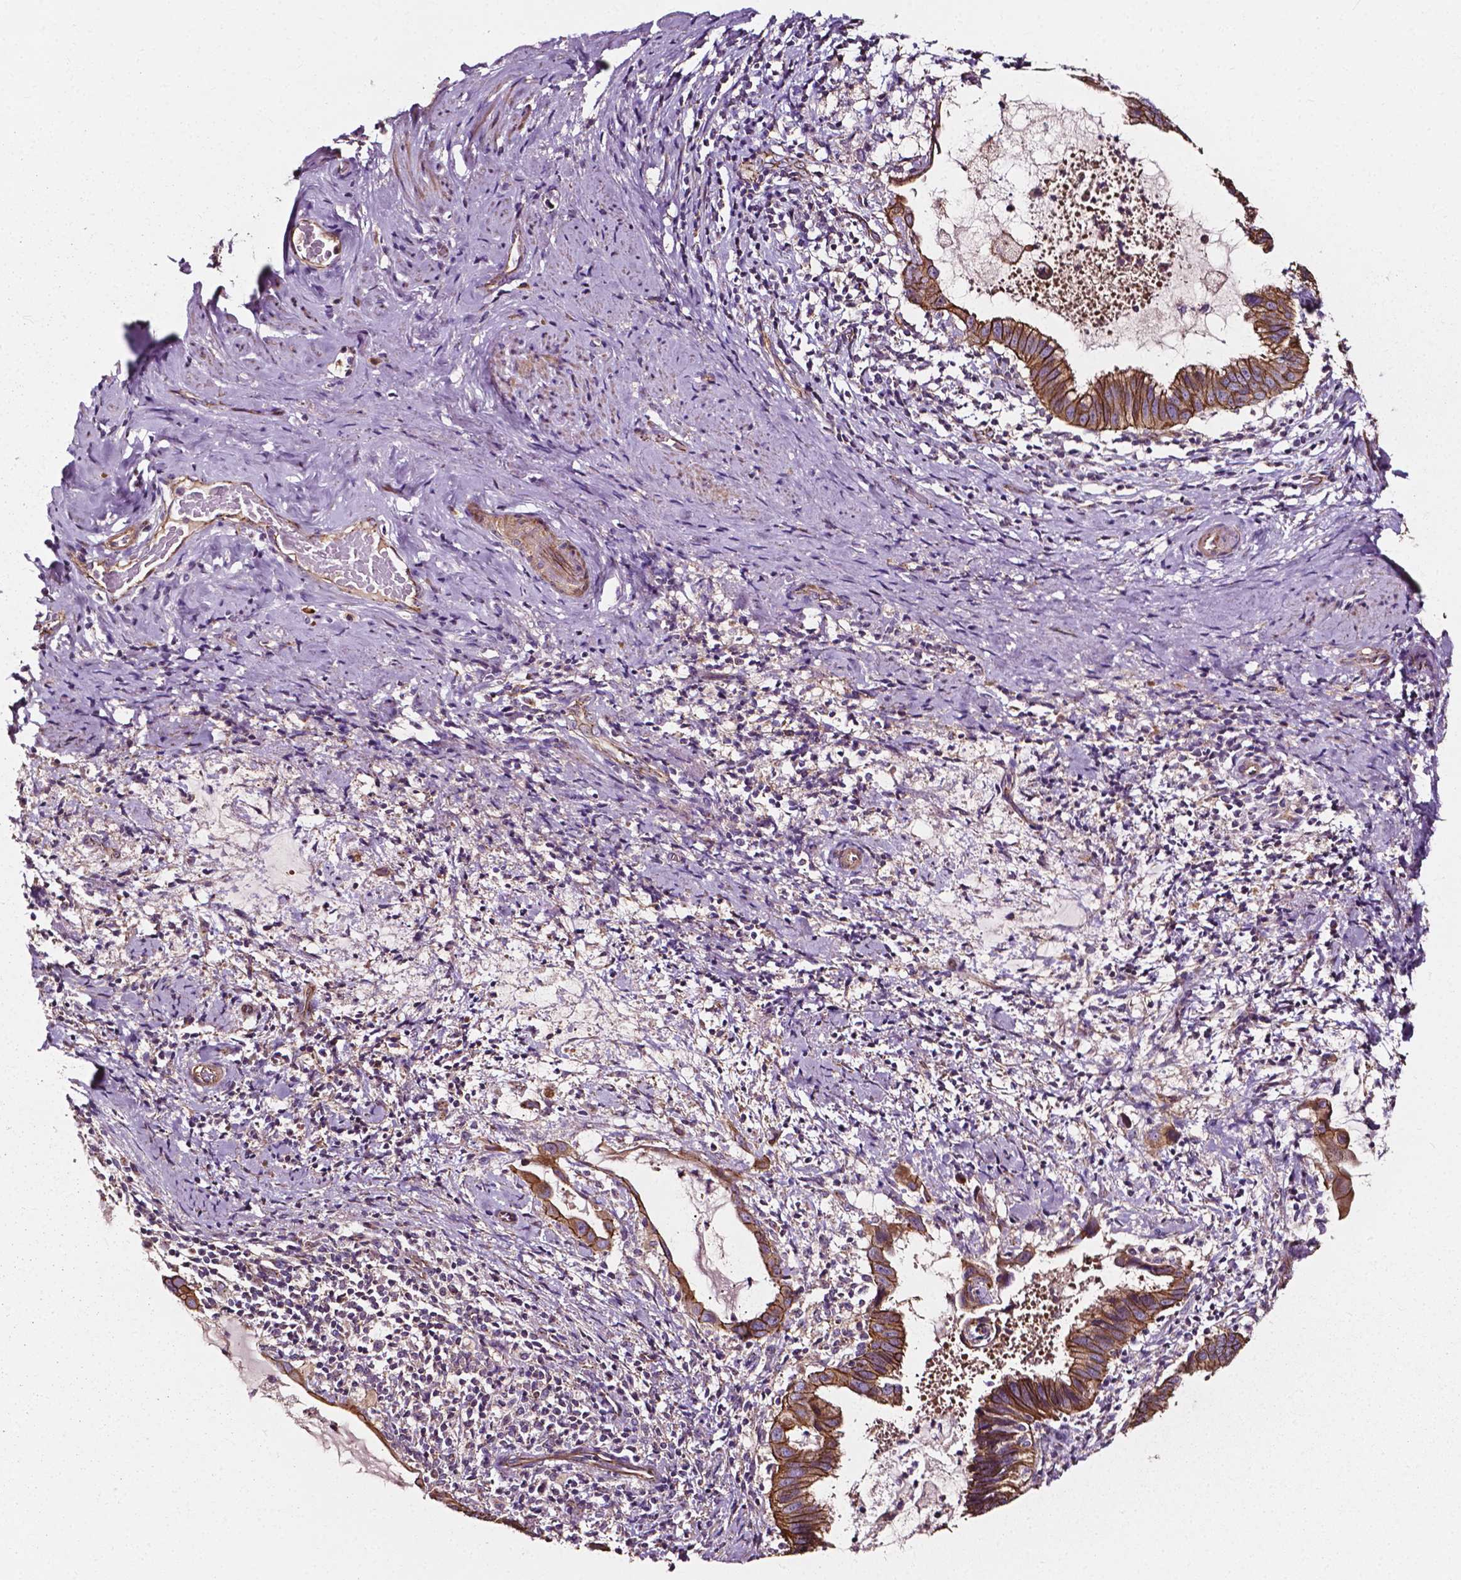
{"staining": {"intensity": "moderate", "quantity": ">75%", "location": "cytoplasmic/membranous"}, "tissue": "cervical cancer", "cell_type": "Tumor cells", "image_type": "cancer", "snomed": [{"axis": "morphology", "description": "Adenocarcinoma, NOS"}, {"axis": "topography", "description": "Cervix"}], "caption": "IHC staining of adenocarcinoma (cervical), which demonstrates medium levels of moderate cytoplasmic/membranous positivity in about >75% of tumor cells indicating moderate cytoplasmic/membranous protein positivity. The staining was performed using DAB (3,3'-diaminobenzidine) (brown) for protein detection and nuclei were counterstained in hematoxylin (blue).", "gene": "ATG16L1", "patient": {"sex": "female", "age": 56}}